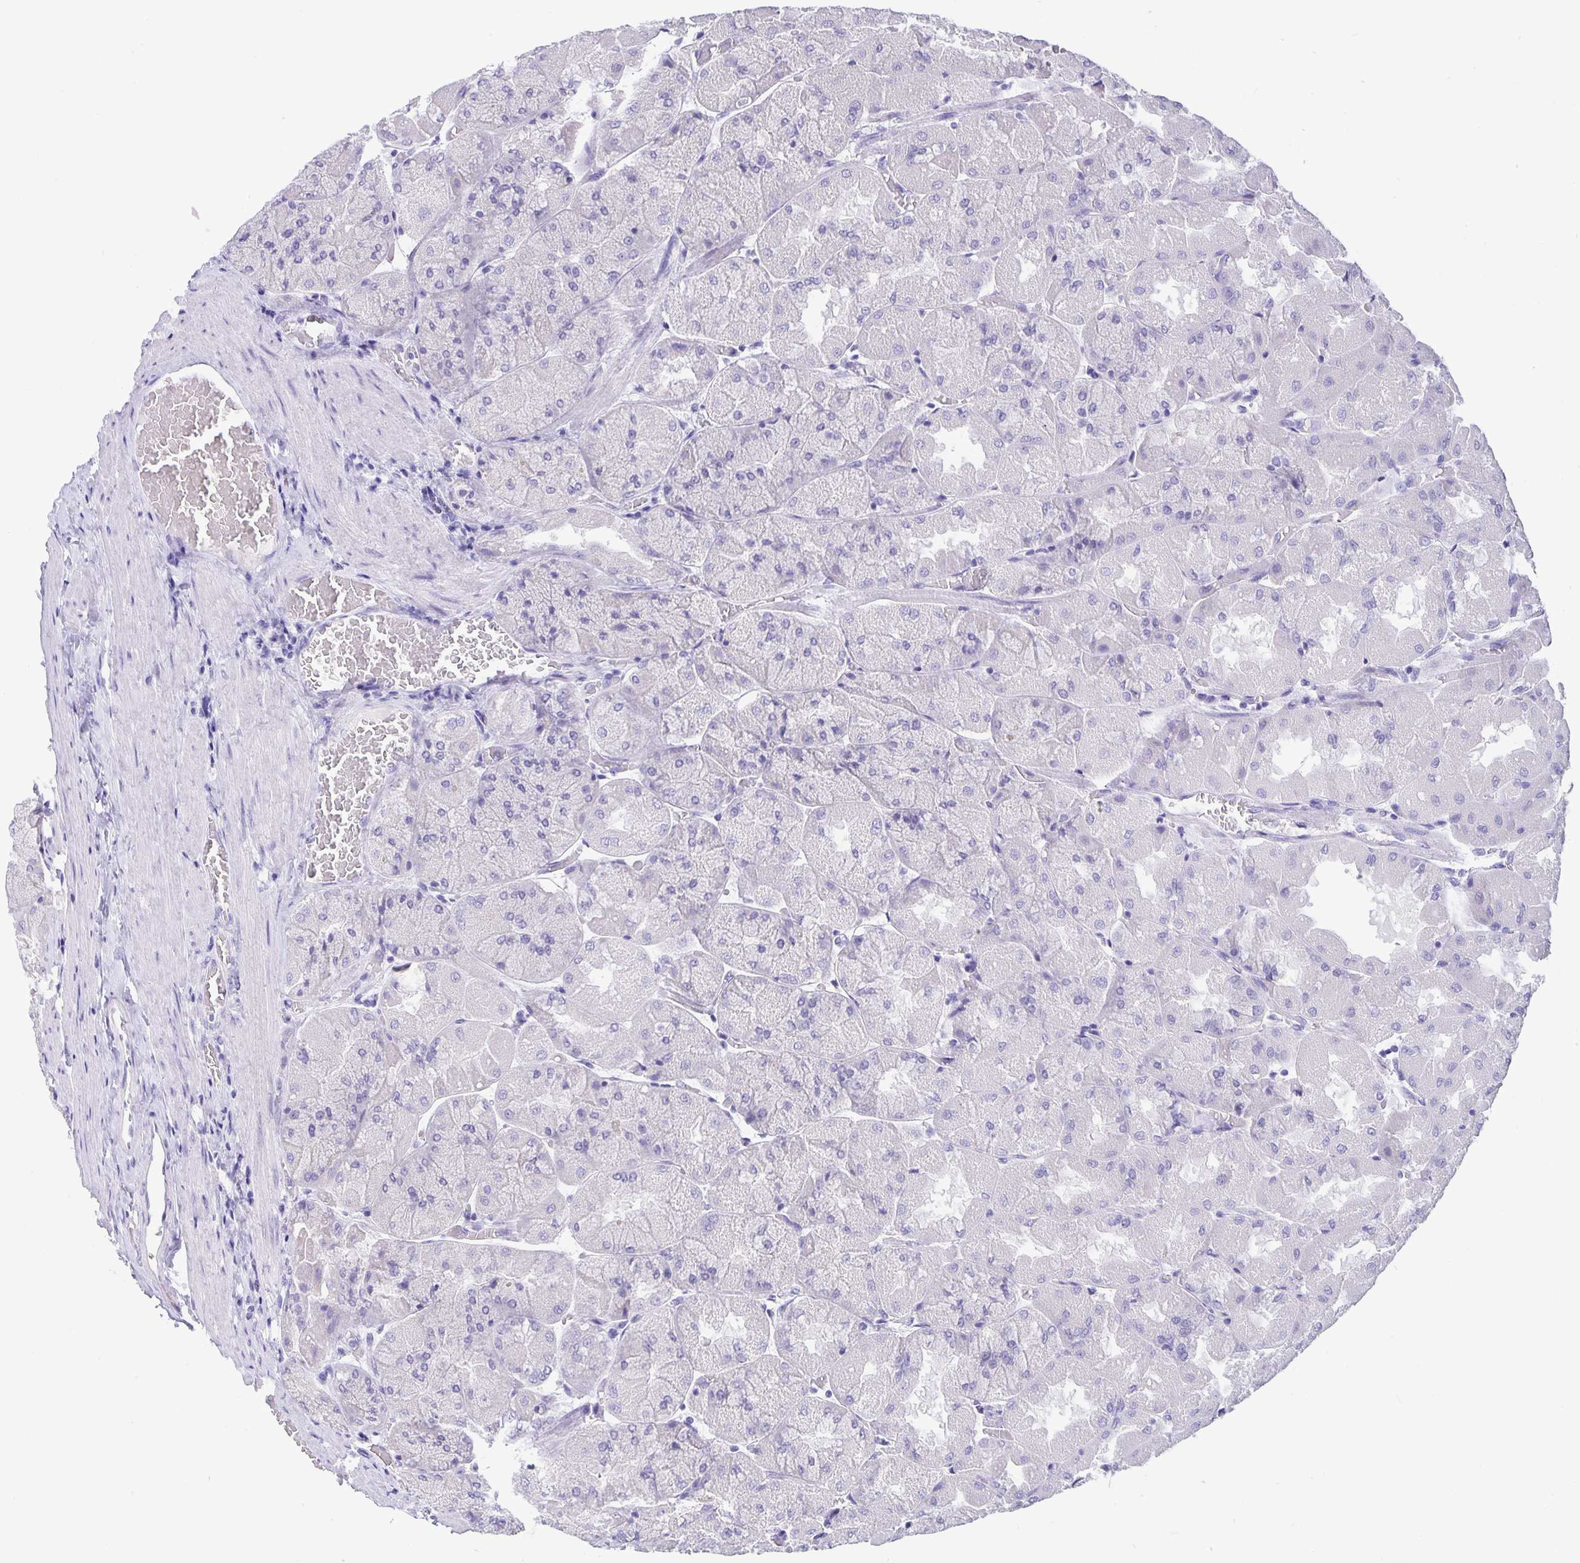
{"staining": {"intensity": "negative", "quantity": "none", "location": "none"}, "tissue": "stomach", "cell_type": "Glandular cells", "image_type": "normal", "snomed": [{"axis": "morphology", "description": "Normal tissue, NOS"}, {"axis": "topography", "description": "Stomach"}], "caption": "IHC of benign human stomach displays no positivity in glandular cells. Nuclei are stained in blue.", "gene": "ERMN", "patient": {"sex": "female", "age": 61}}